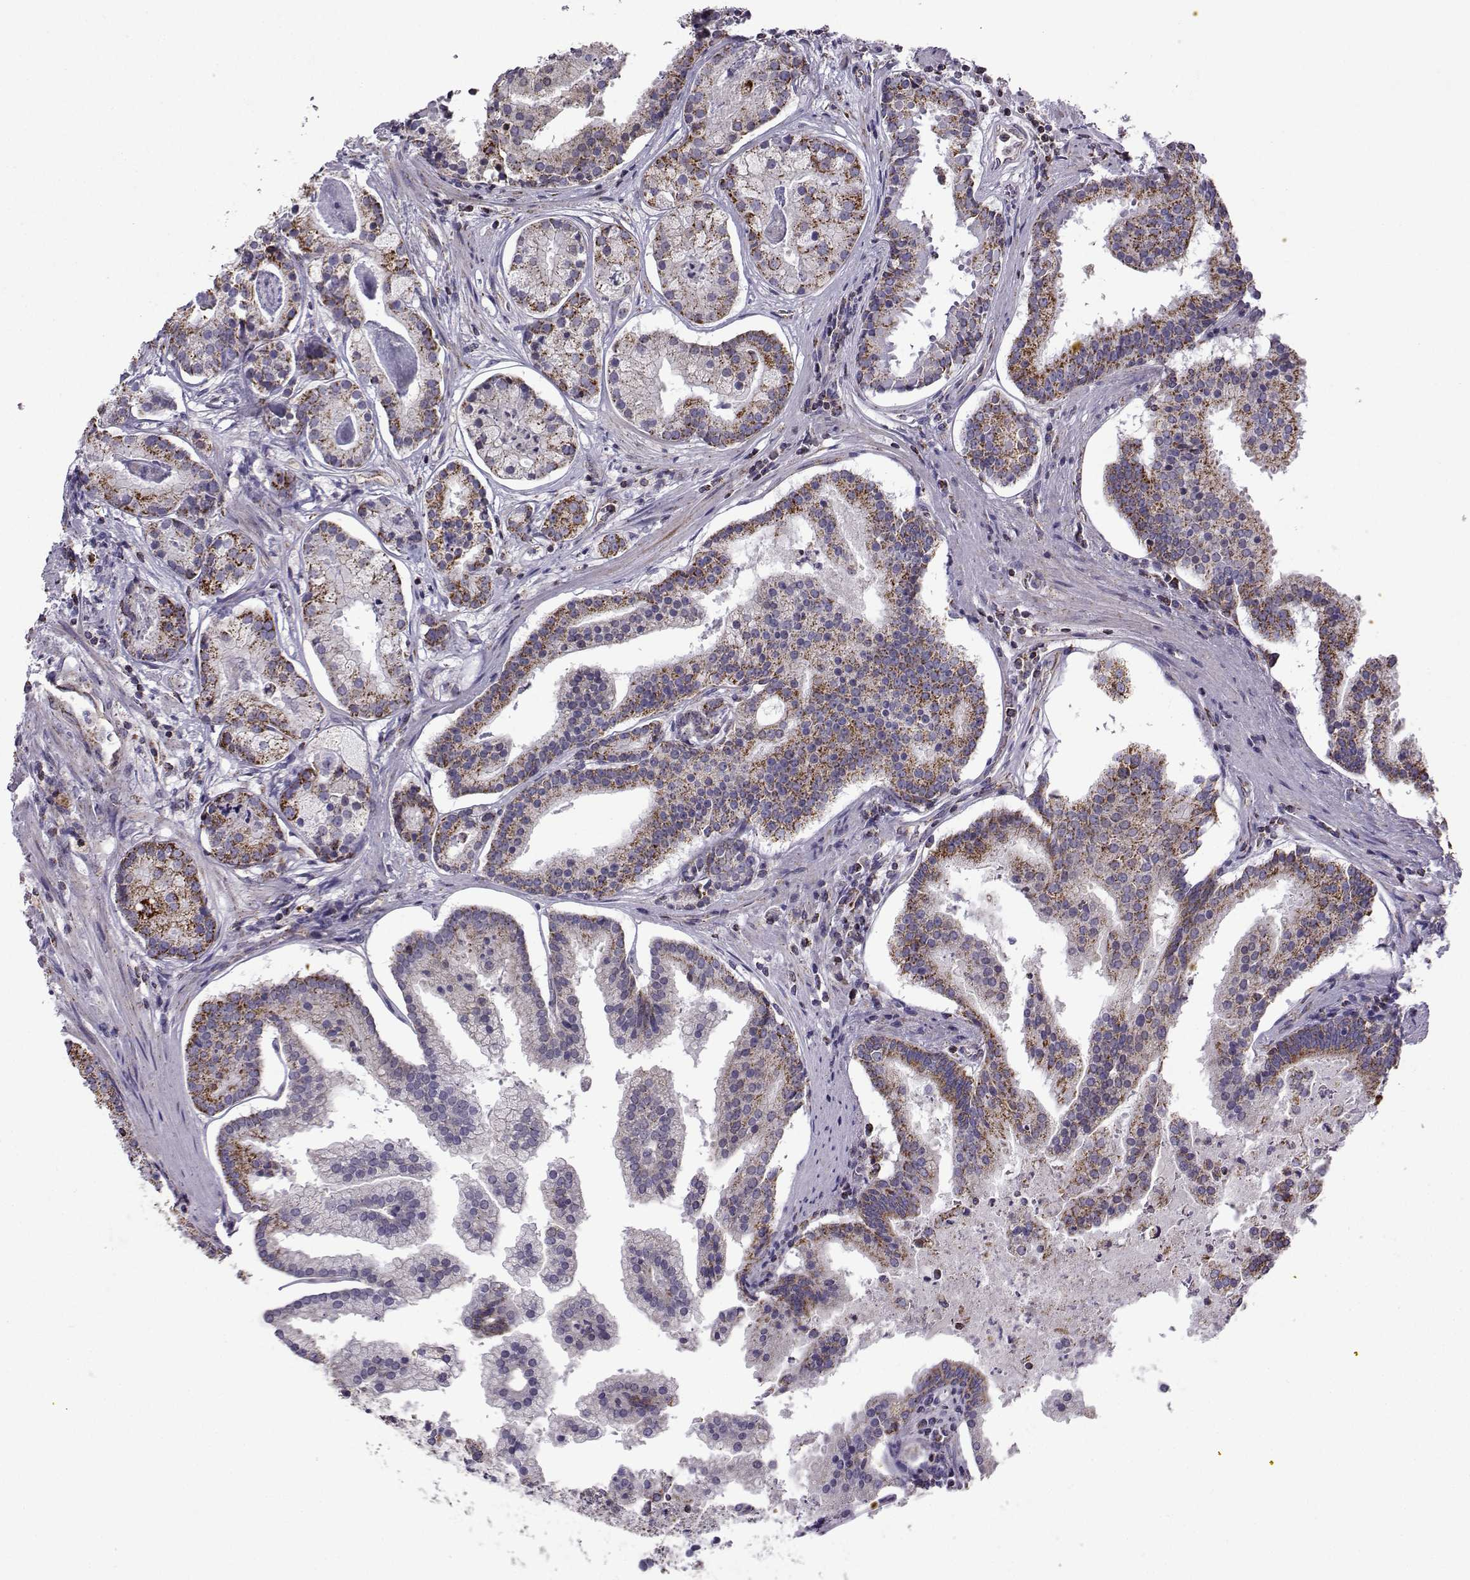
{"staining": {"intensity": "strong", "quantity": "25%-75%", "location": "cytoplasmic/membranous"}, "tissue": "prostate cancer", "cell_type": "Tumor cells", "image_type": "cancer", "snomed": [{"axis": "morphology", "description": "Adenocarcinoma, NOS"}, {"axis": "topography", "description": "Prostate and seminal vesicle, NOS"}, {"axis": "topography", "description": "Prostate"}], "caption": "Adenocarcinoma (prostate) was stained to show a protein in brown. There is high levels of strong cytoplasmic/membranous expression in about 25%-75% of tumor cells.", "gene": "NECAB3", "patient": {"sex": "male", "age": 44}}